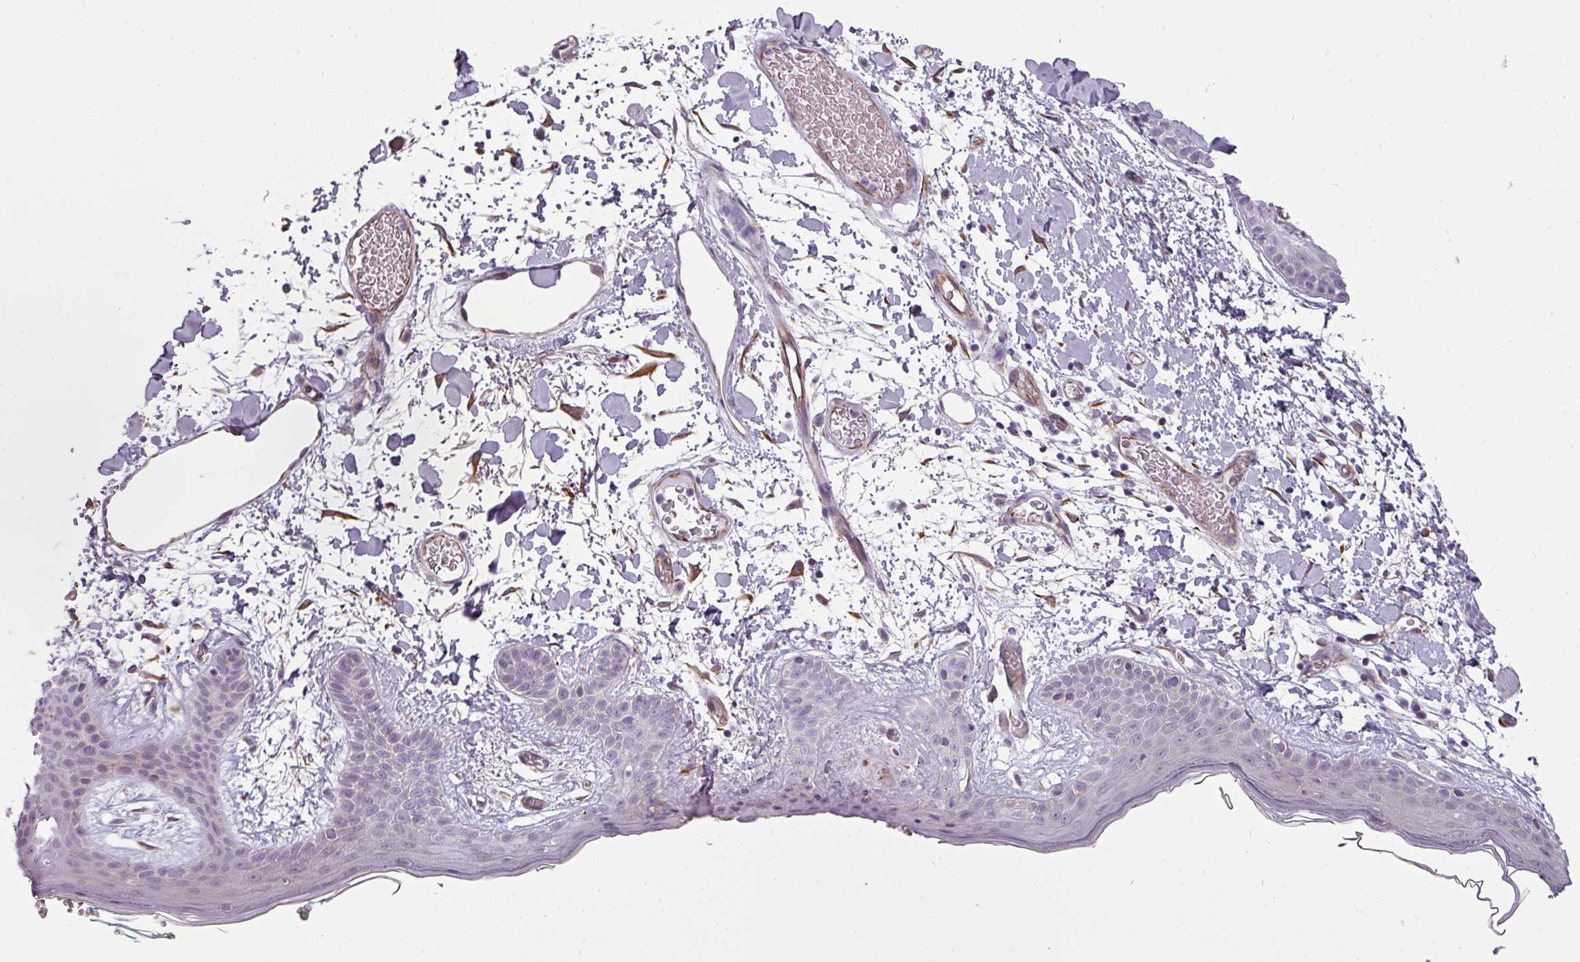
{"staining": {"intensity": "moderate", "quantity": ">75%", "location": "cytoplasmic/membranous"}, "tissue": "skin", "cell_type": "Fibroblasts", "image_type": "normal", "snomed": [{"axis": "morphology", "description": "Normal tissue, NOS"}, {"axis": "topography", "description": "Skin"}], "caption": "Unremarkable skin displays moderate cytoplasmic/membranous expression in about >75% of fibroblasts Using DAB (3,3'-diaminobenzidine) (brown) and hematoxylin (blue) stains, captured at high magnification using brightfield microscopy..", "gene": "CHRDL1", "patient": {"sex": "male", "age": 79}}